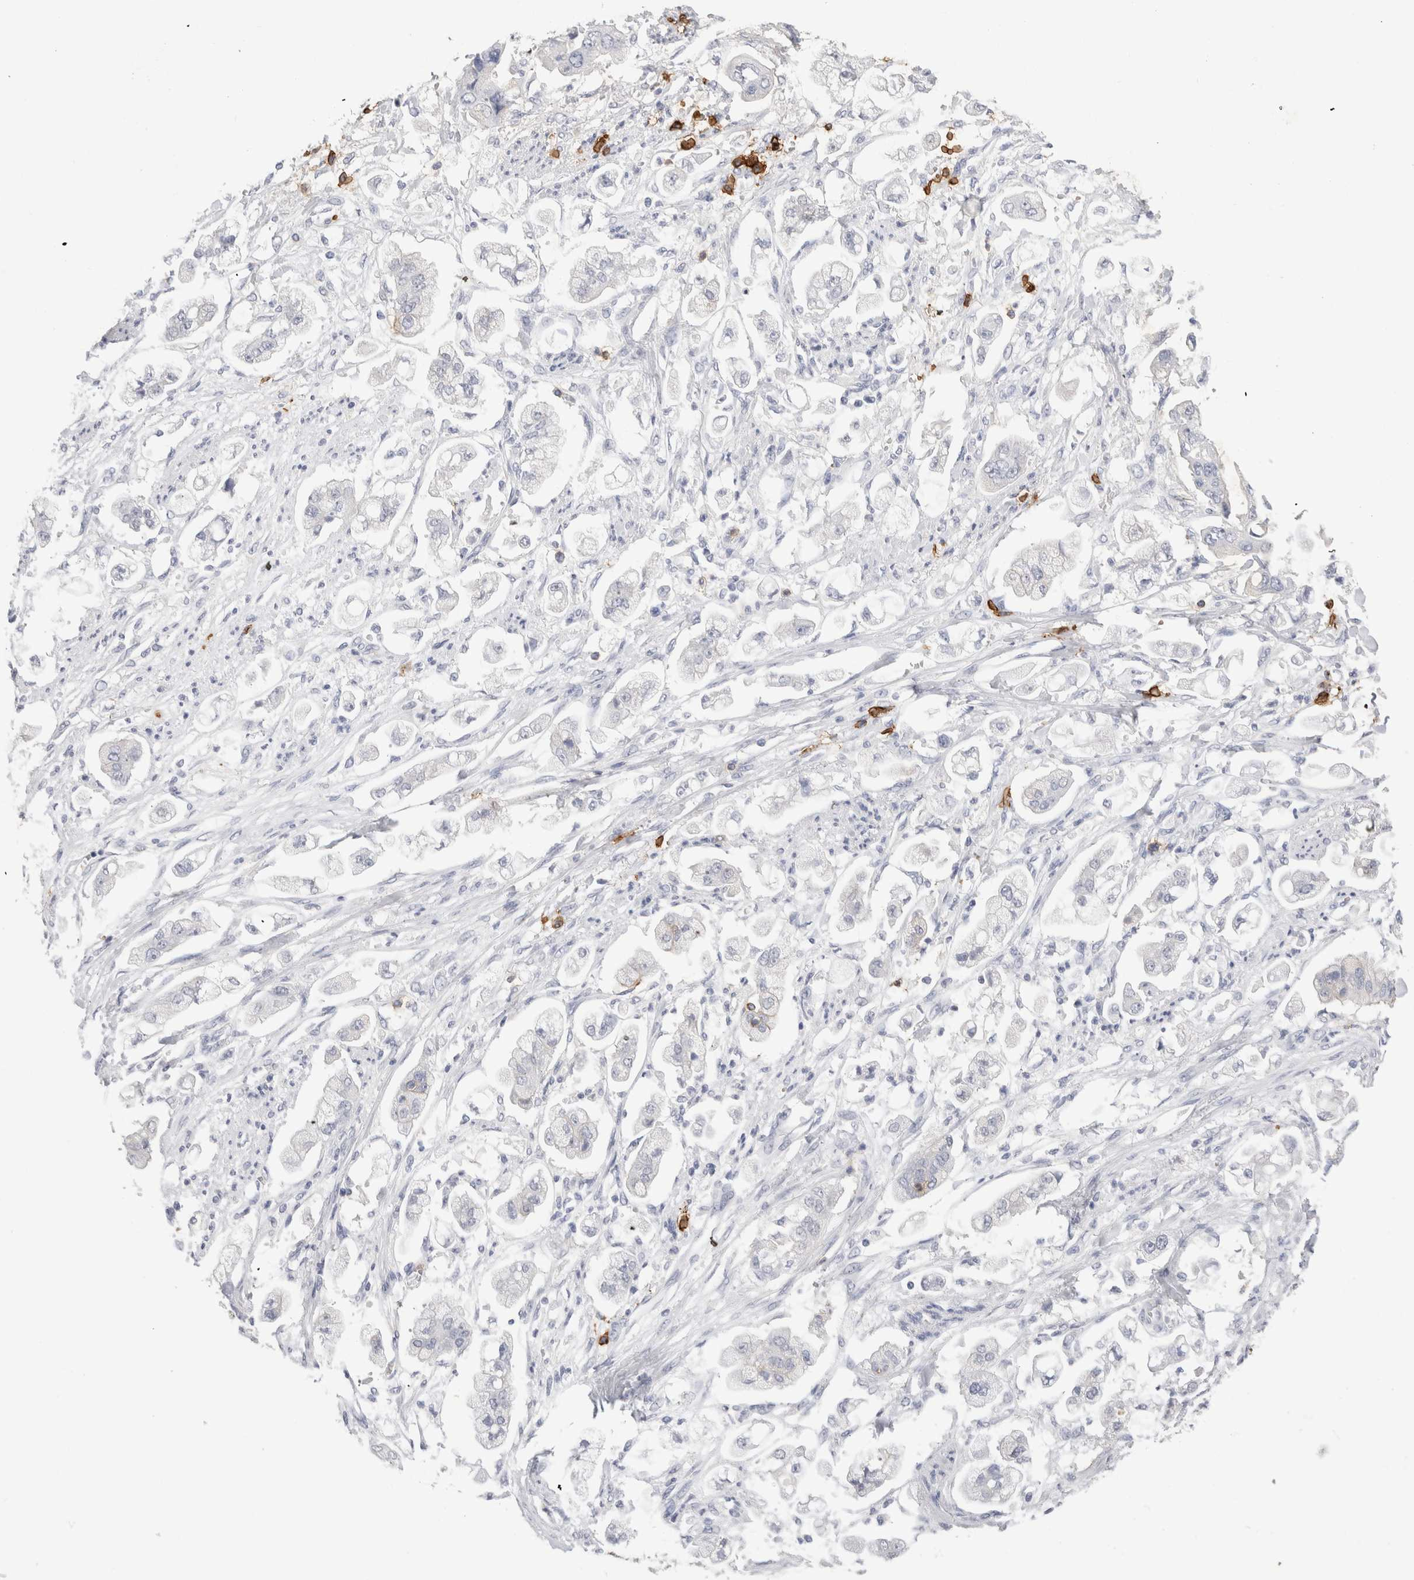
{"staining": {"intensity": "negative", "quantity": "none", "location": "none"}, "tissue": "stomach cancer", "cell_type": "Tumor cells", "image_type": "cancer", "snomed": [{"axis": "morphology", "description": "Adenocarcinoma, NOS"}, {"axis": "topography", "description": "Stomach"}], "caption": "Tumor cells are negative for brown protein staining in adenocarcinoma (stomach).", "gene": "CD38", "patient": {"sex": "male", "age": 62}}